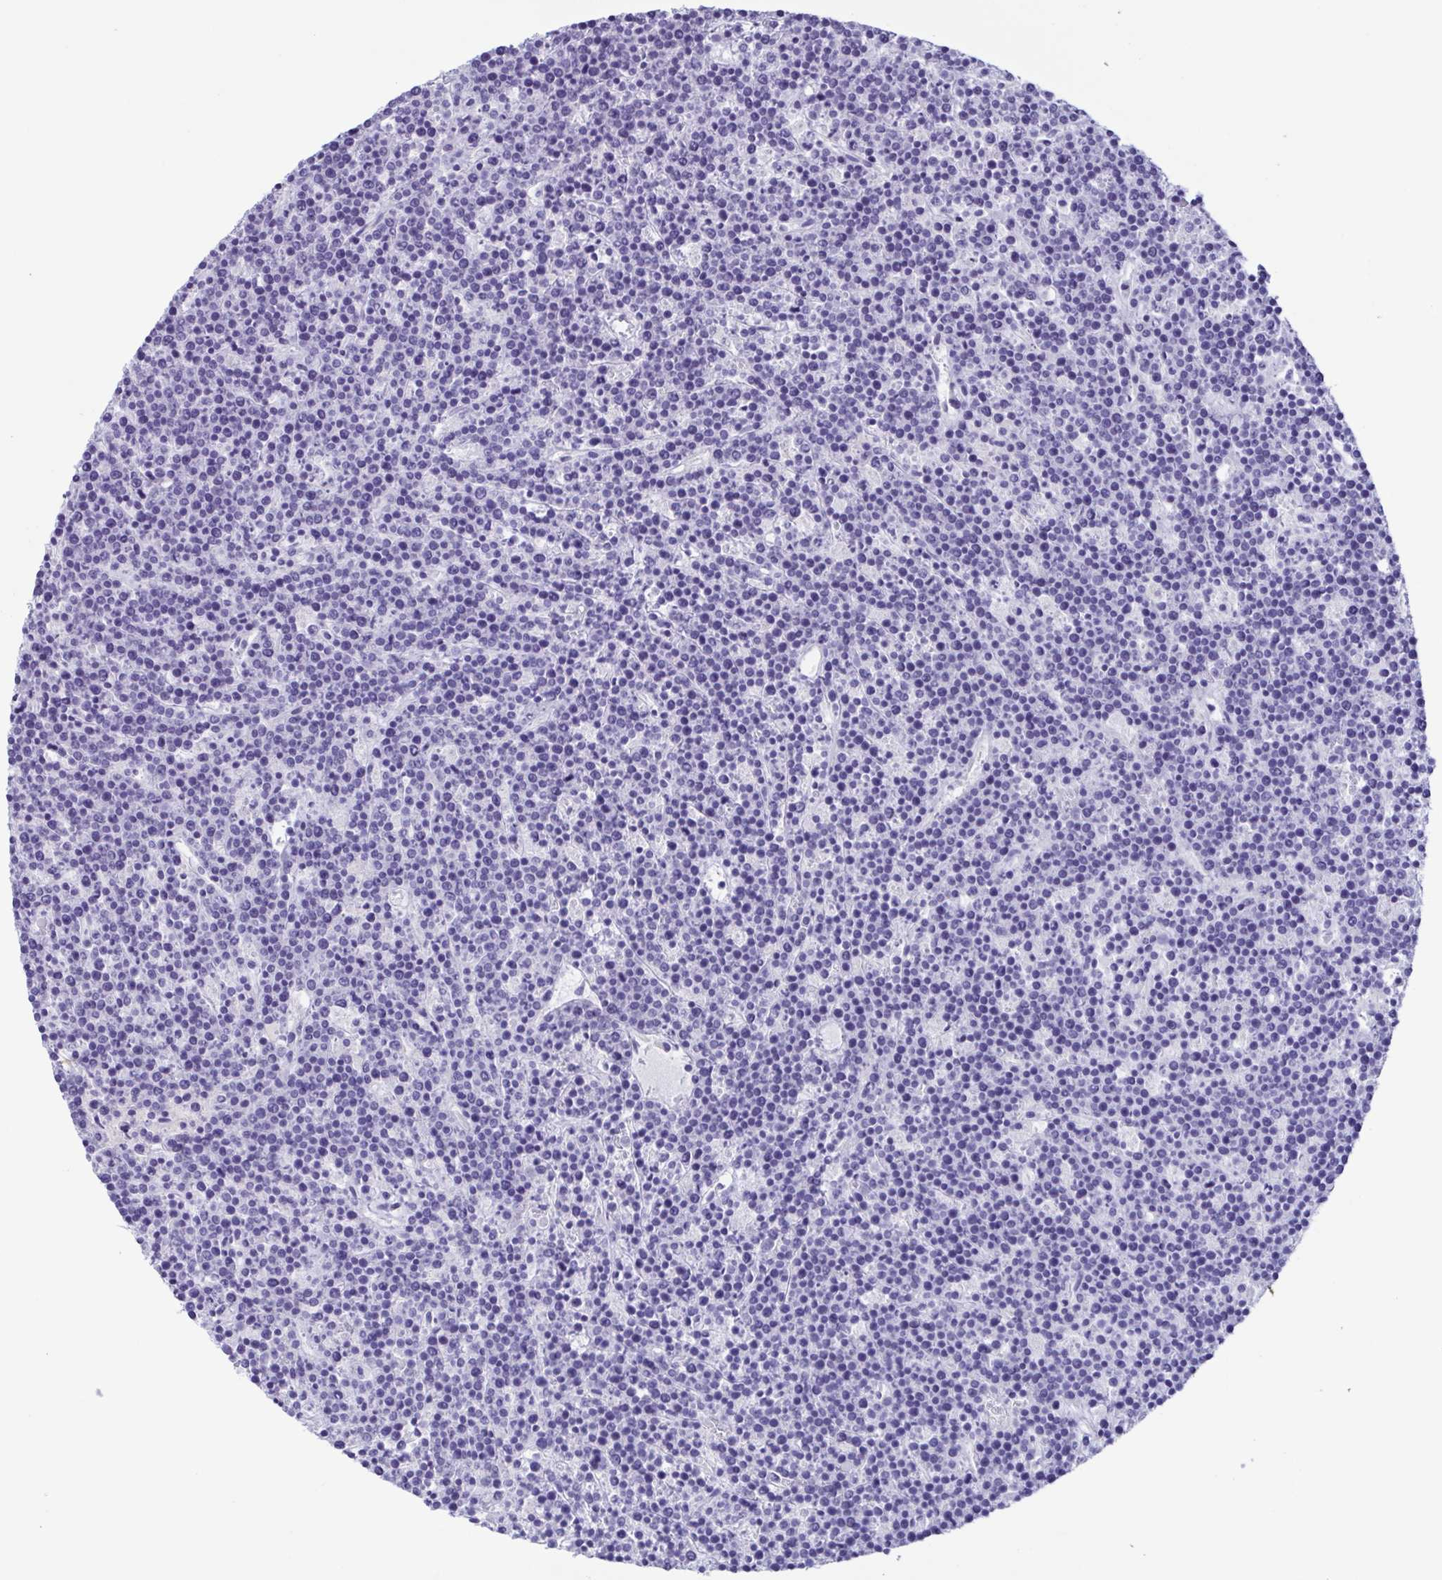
{"staining": {"intensity": "negative", "quantity": "none", "location": "none"}, "tissue": "lymphoma", "cell_type": "Tumor cells", "image_type": "cancer", "snomed": [{"axis": "morphology", "description": "Malignant lymphoma, non-Hodgkin's type, High grade"}, {"axis": "topography", "description": "Ovary"}], "caption": "A high-resolution histopathology image shows immunohistochemistry (IHC) staining of high-grade malignant lymphoma, non-Hodgkin's type, which exhibits no significant staining in tumor cells.", "gene": "TERT", "patient": {"sex": "female", "age": 56}}